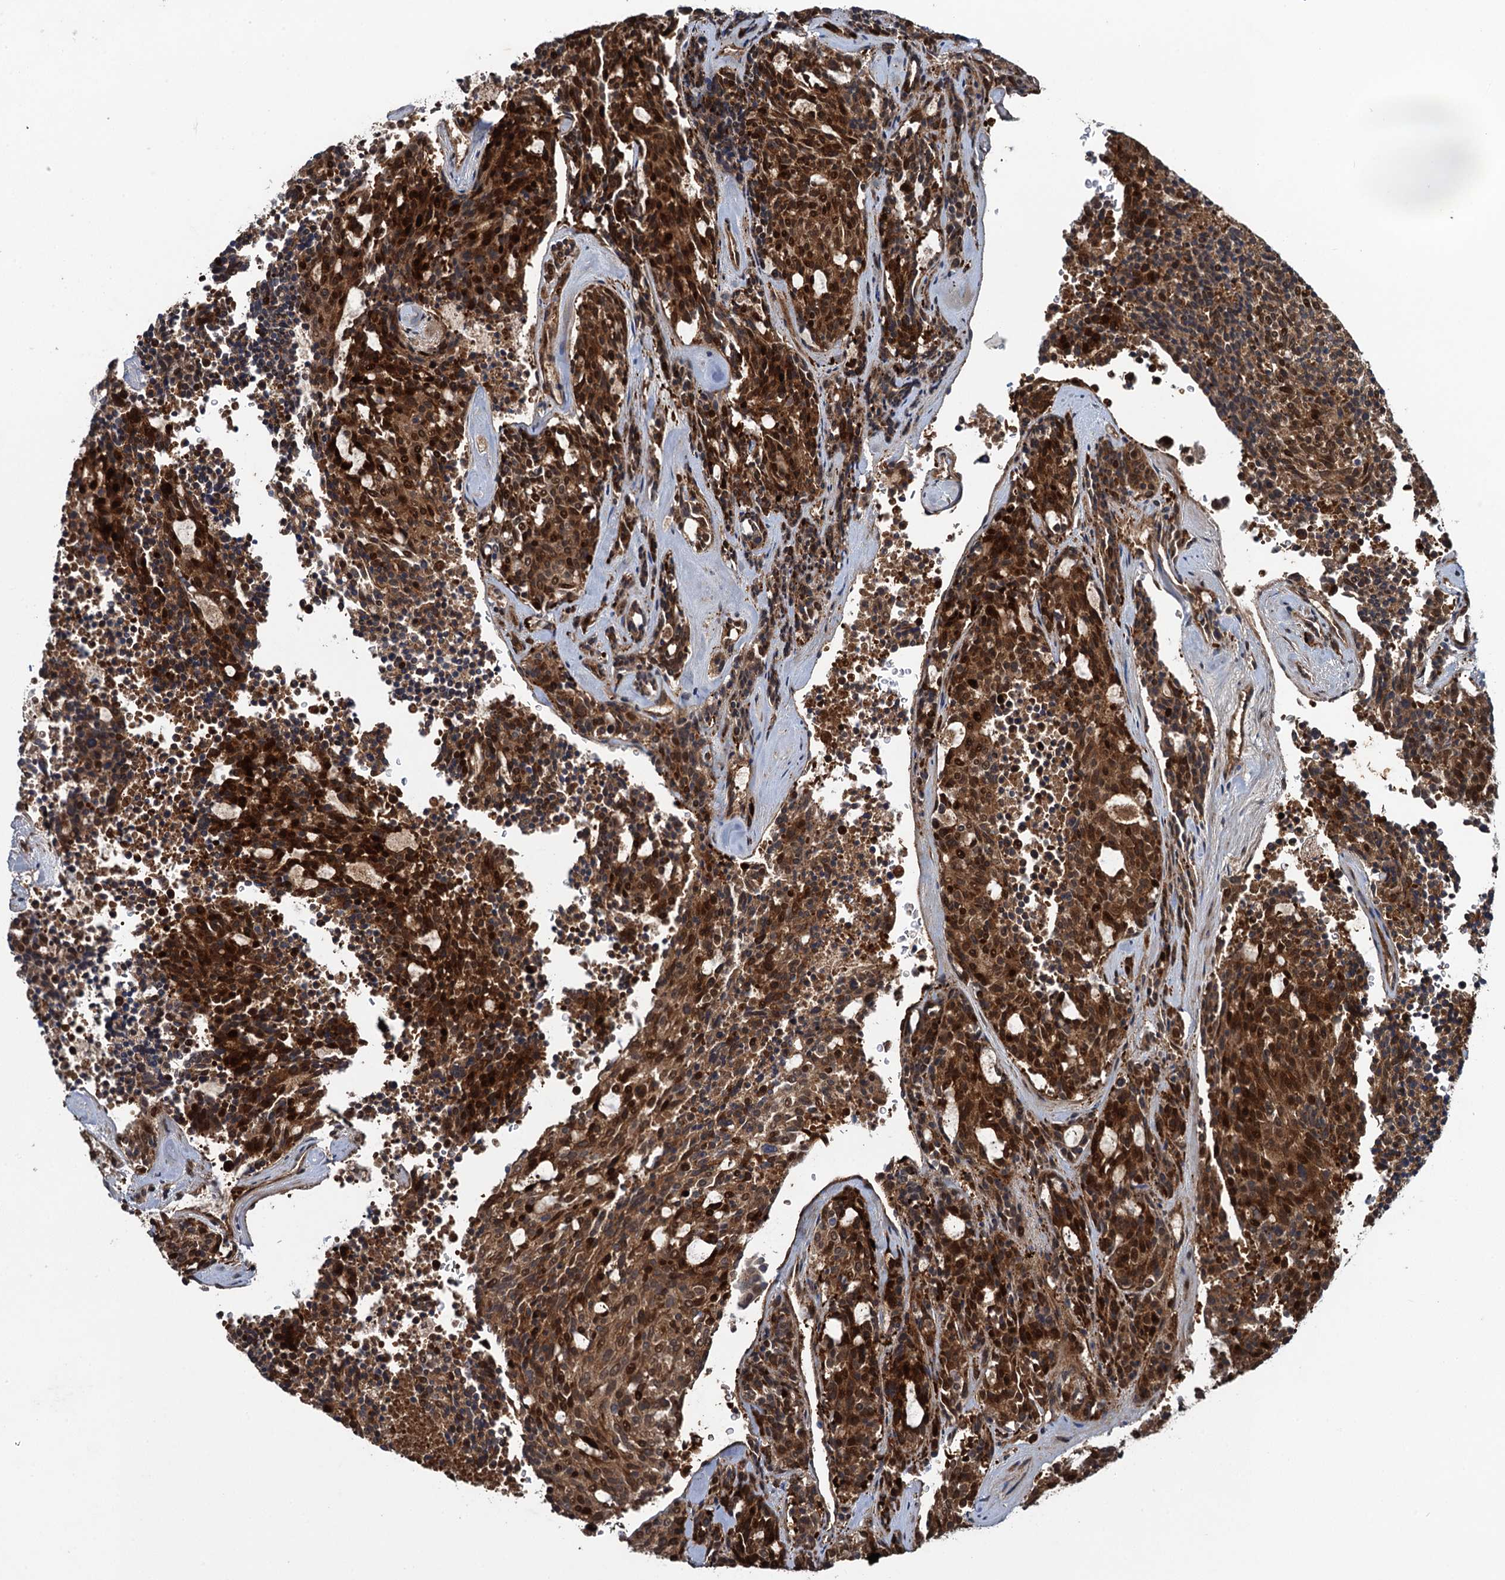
{"staining": {"intensity": "strong", "quantity": ">75%", "location": "cytoplasmic/membranous,nuclear"}, "tissue": "carcinoid", "cell_type": "Tumor cells", "image_type": "cancer", "snomed": [{"axis": "morphology", "description": "Carcinoid, malignant, NOS"}, {"axis": "topography", "description": "Pancreas"}], "caption": "Malignant carcinoid stained for a protein displays strong cytoplasmic/membranous and nuclear positivity in tumor cells.", "gene": "RHOBTB1", "patient": {"sex": "female", "age": 54}}